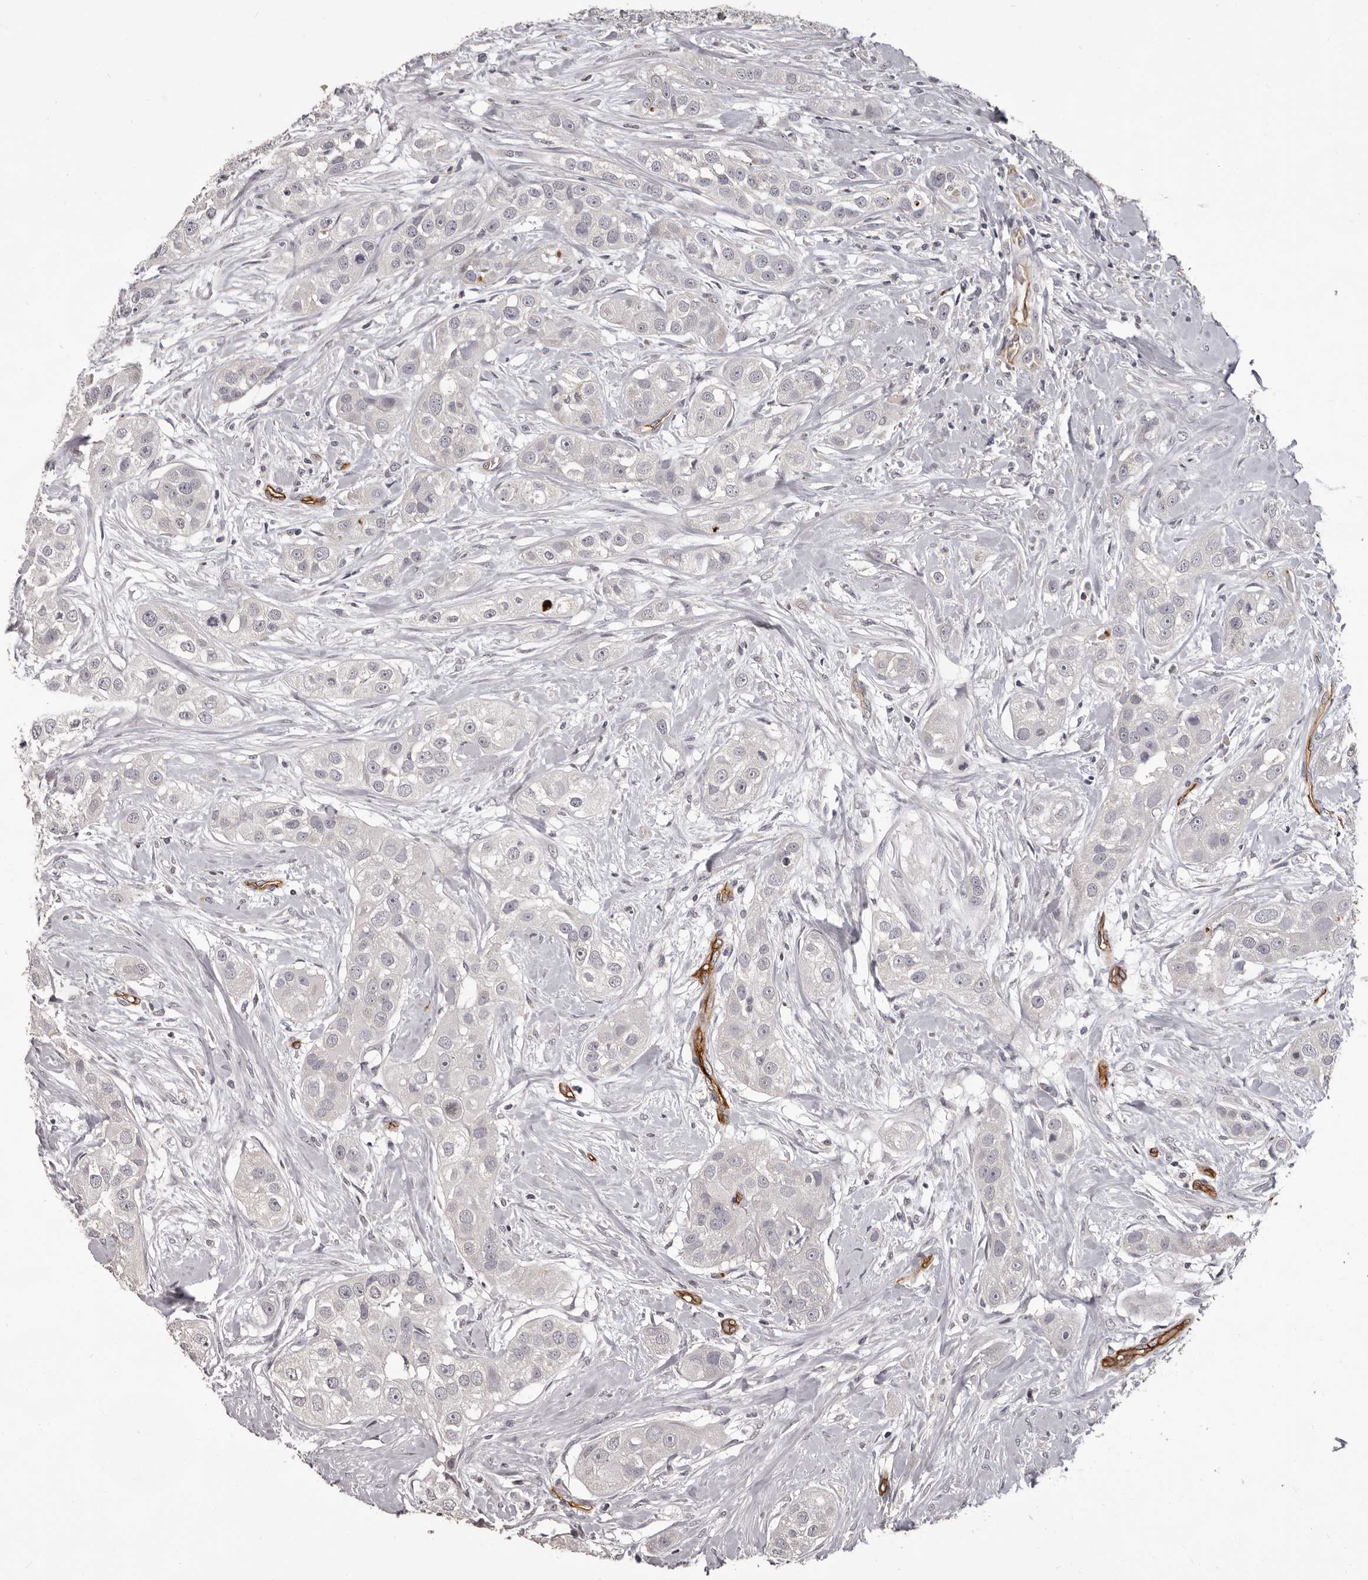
{"staining": {"intensity": "negative", "quantity": "none", "location": "none"}, "tissue": "head and neck cancer", "cell_type": "Tumor cells", "image_type": "cancer", "snomed": [{"axis": "morphology", "description": "Normal tissue, NOS"}, {"axis": "morphology", "description": "Squamous cell carcinoma, NOS"}, {"axis": "topography", "description": "Skeletal muscle"}, {"axis": "topography", "description": "Head-Neck"}], "caption": "An image of human head and neck cancer (squamous cell carcinoma) is negative for staining in tumor cells.", "gene": "GPR78", "patient": {"sex": "male", "age": 51}}